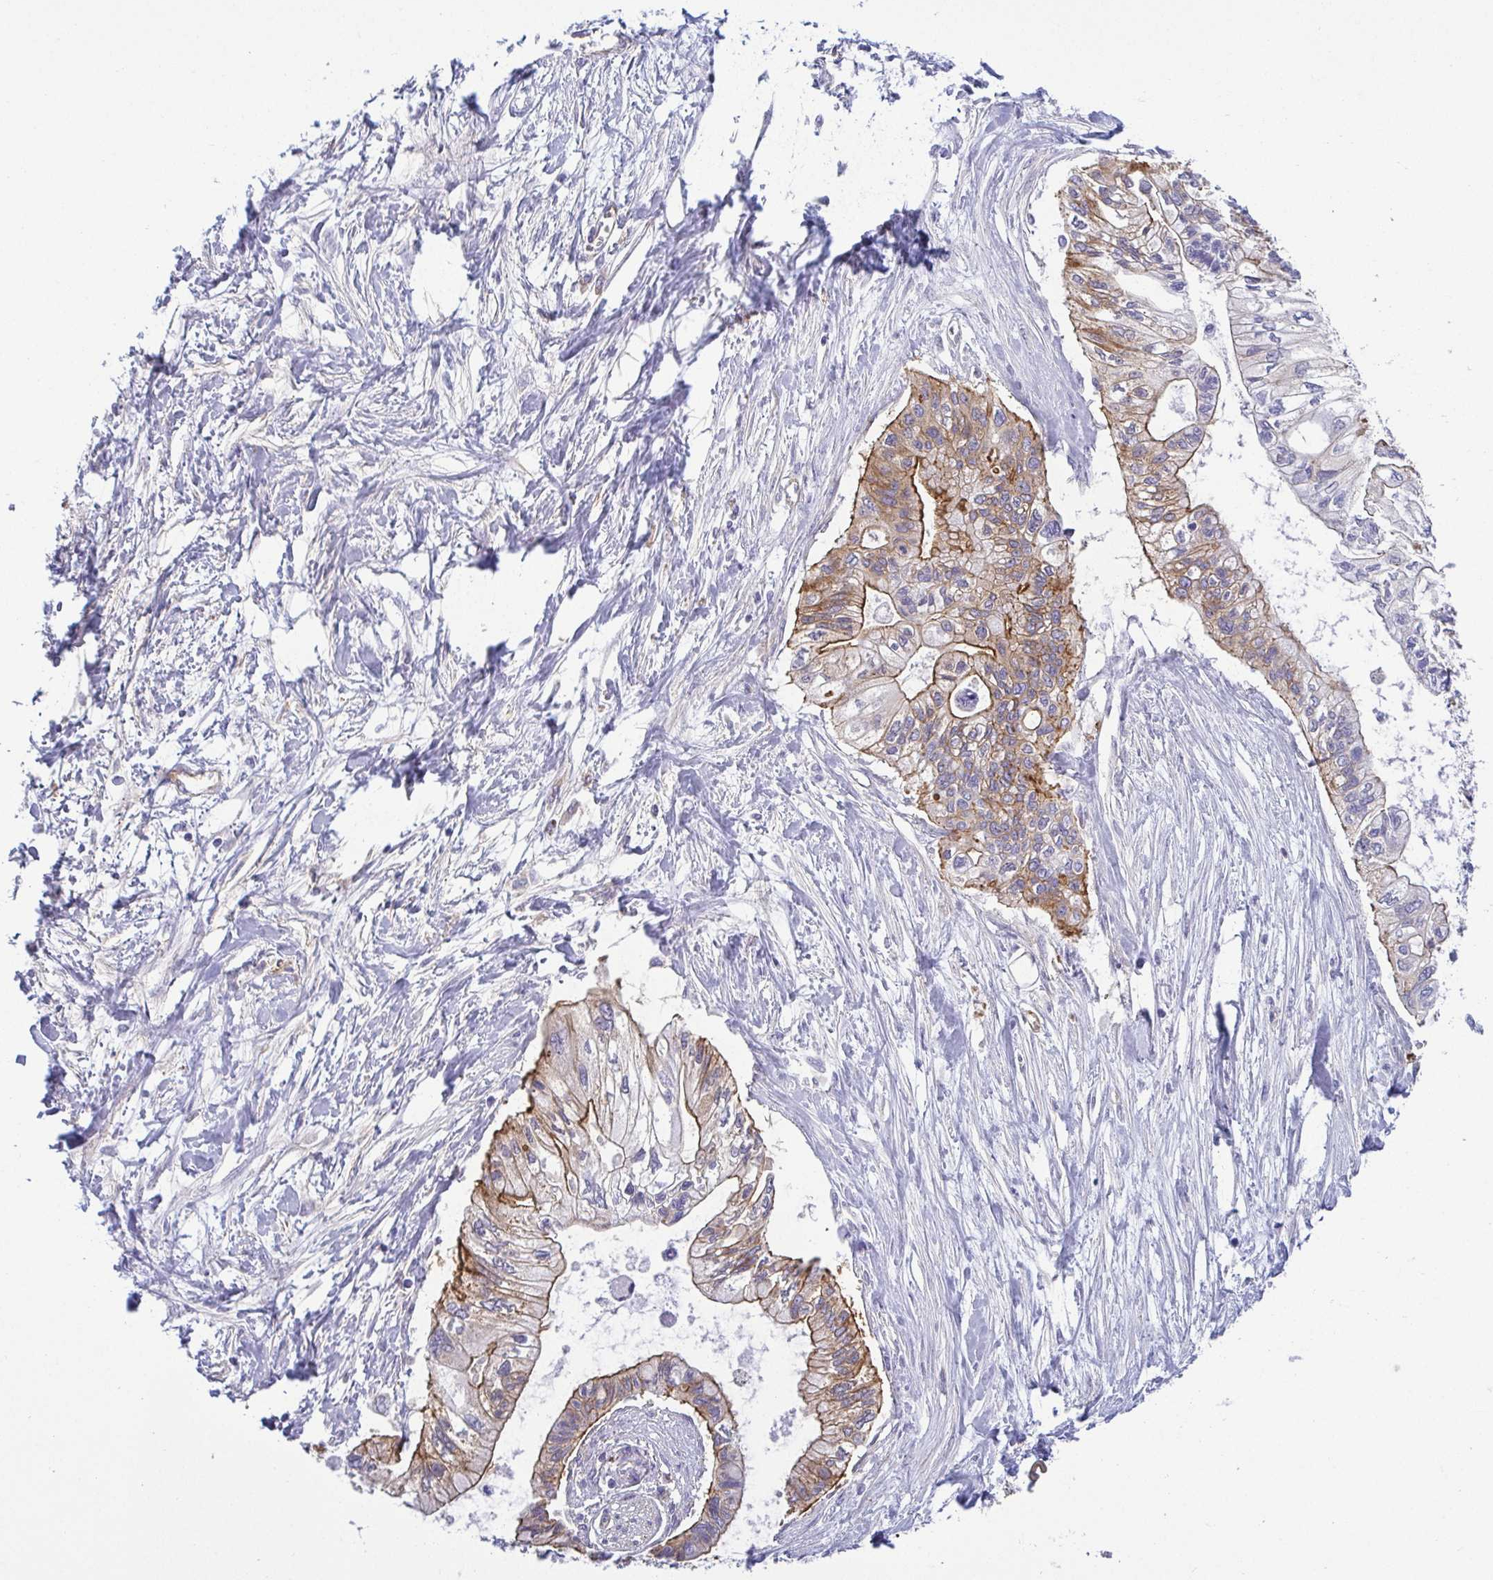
{"staining": {"intensity": "moderate", "quantity": "25%-75%", "location": "cytoplasmic/membranous"}, "tissue": "pancreatic cancer", "cell_type": "Tumor cells", "image_type": "cancer", "snomed": [{"axis": "morphology", "description": "Adenocarcinoma, NOS"}, {"axis": "topography", "description": "Pancreas"}], "caption": "High-magnification brightfield microscopy of pancreatic cancer stained with DAB (3,3'-diaminobenzidine) (brown) and counterstained with hematoxylin (blue). tumor cells exhibit moderate cytoplasmic/membranous positivity is appreciated in about25%-75% of cells.", "gene": "LIMA1", "patient": {"sex": "female", "age": 77}}